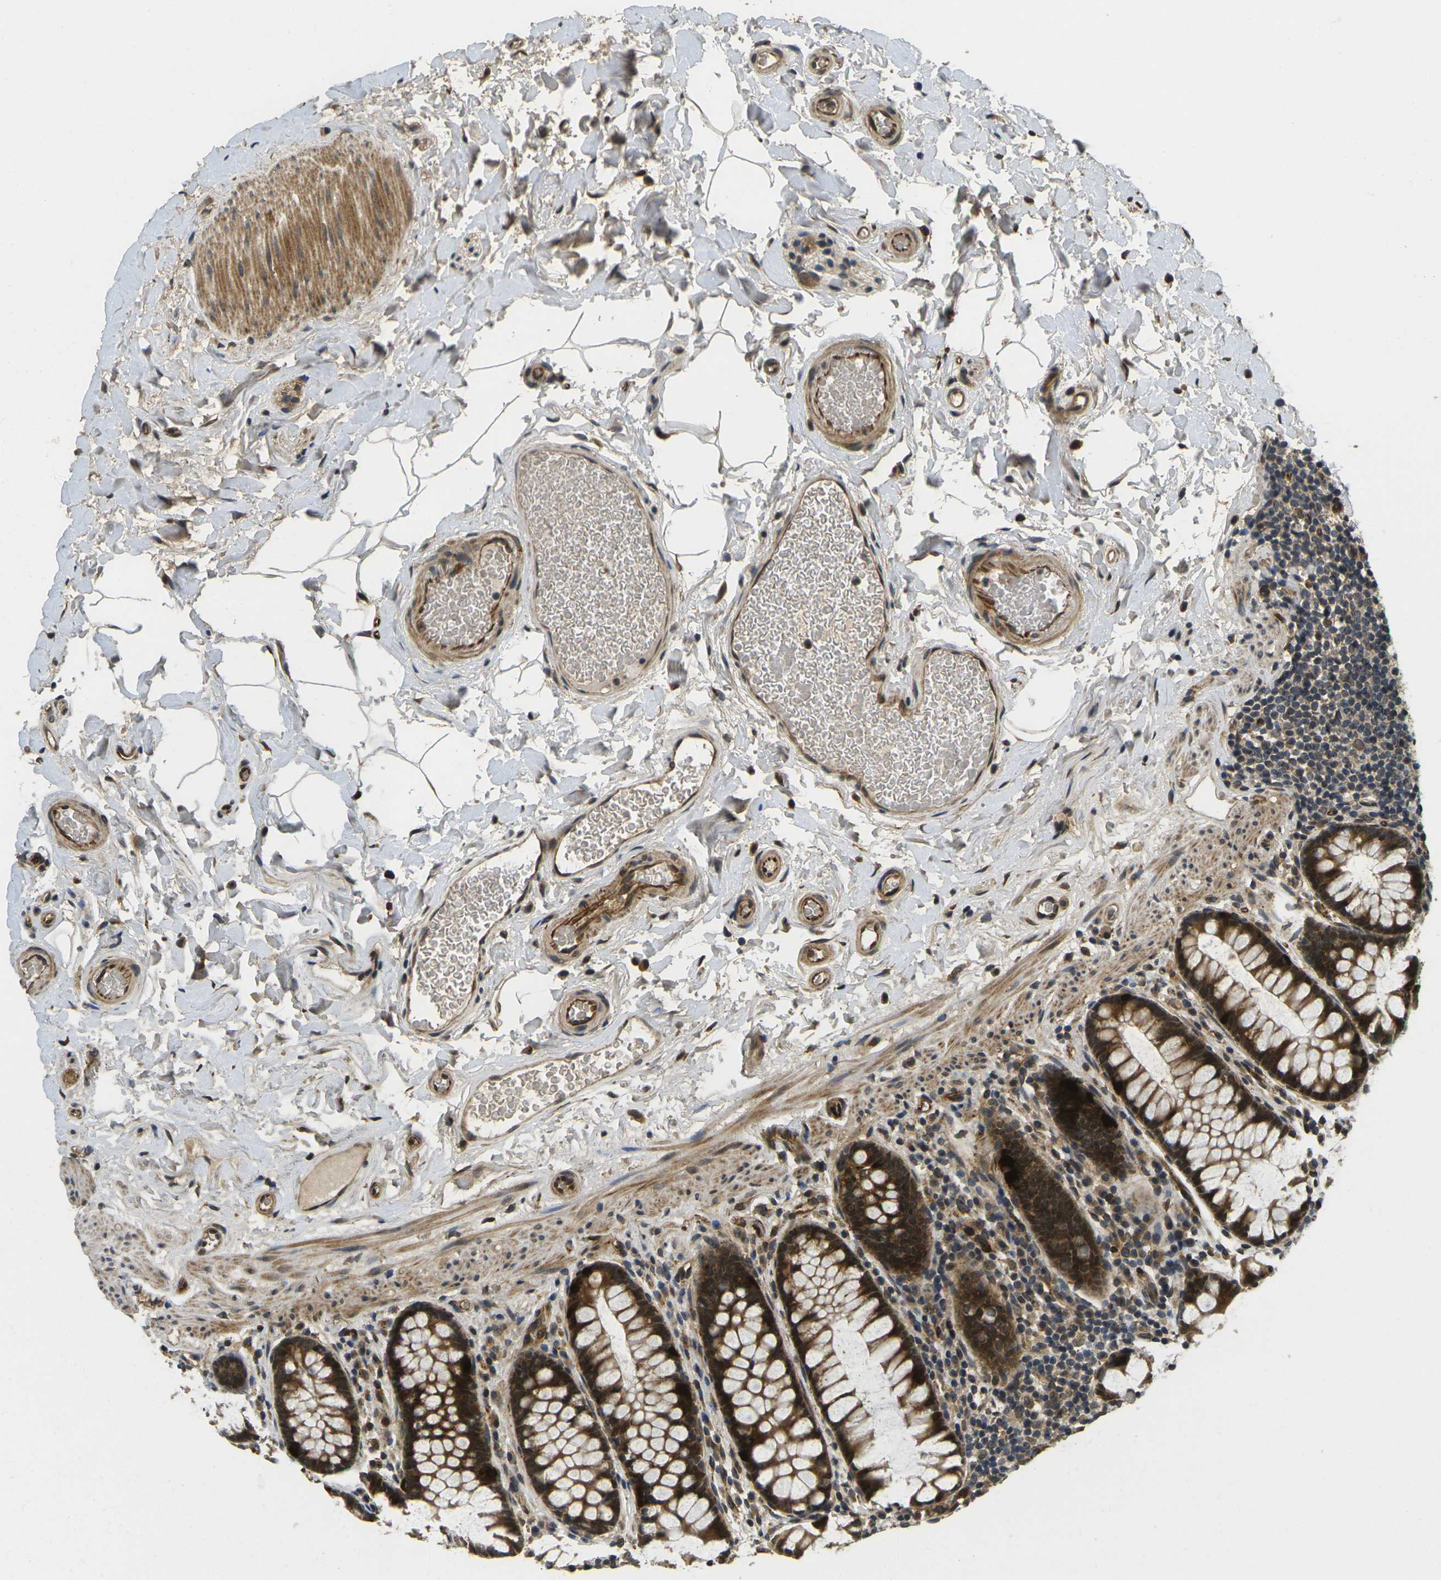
{"staining": {"intensity": "strong", "quantity": ">75%", "location": "cytoplasmic/membranous"}, "tissue": "colon", "cell_type": "Endothelial cells", "image_type": "normal", "snomed": [{"axis": "morphology", "description": "Normal tissue, NOS"}, {"axis": "topography", "description": "Colon"}], "caption": "About >75% of endothelial cells in benign human colon display strong cytoplasmic/membranous protein expression as visualized by brown immunohistochemical staining.", "gene": "FUT11", "patient": {"sex": "female", "age": 80}}